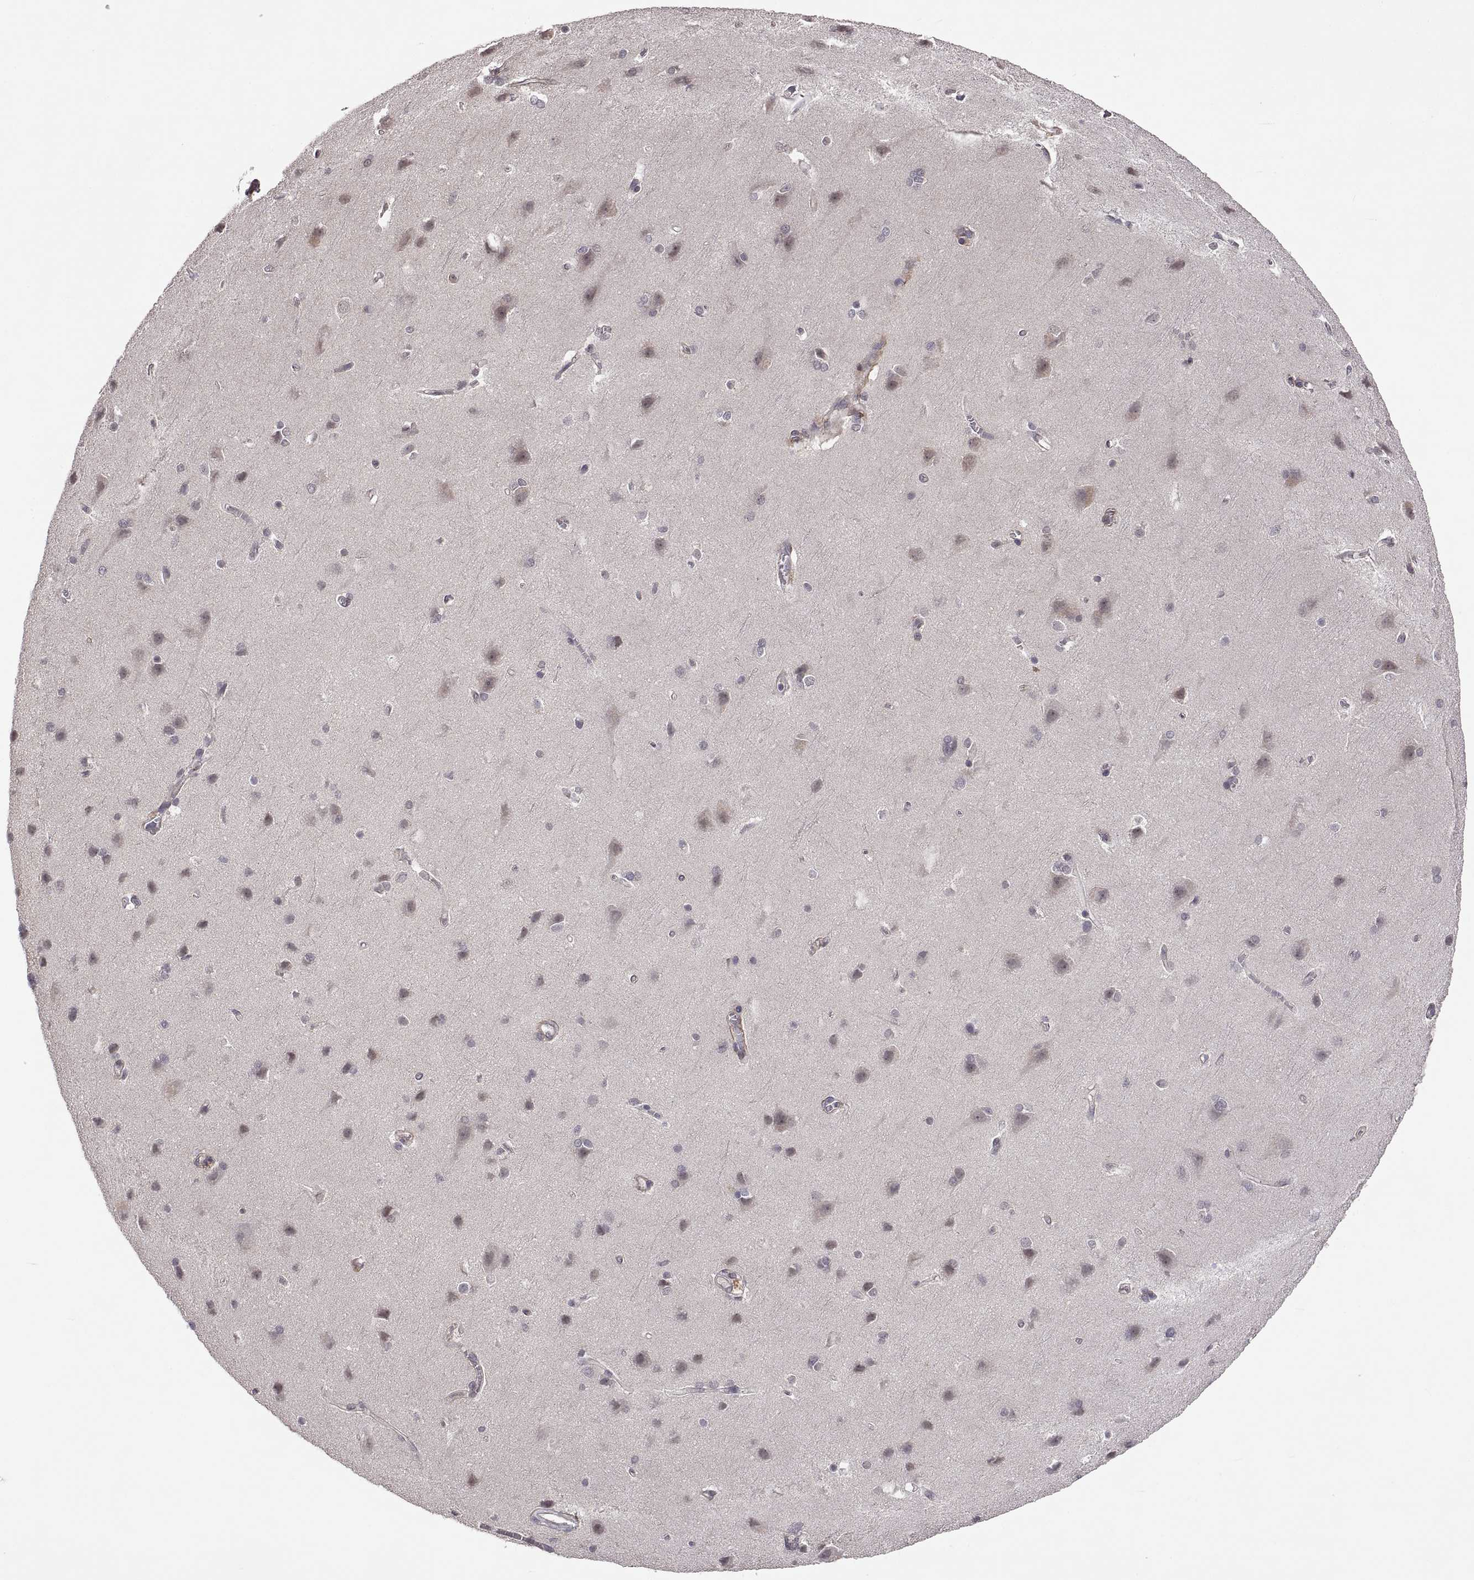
{"staining": {"intensity": "negative", "quantity": "none", "location": "none"}, "tissue": "cerebral cortex", "cell_type": "Endothelial cells", "image_type": "normal", "snomed": [{"axis": "morphology", "description": "Normal tissue, NOS"}, {"axis": "topography", "description": "Cerebral cortex"}], "caption": "Endothelial cells are negative for protein expression in unremarkable human cerebral cortex.", "gene": "LAMA1", "patient": {"sex": "male", "age": 37}}